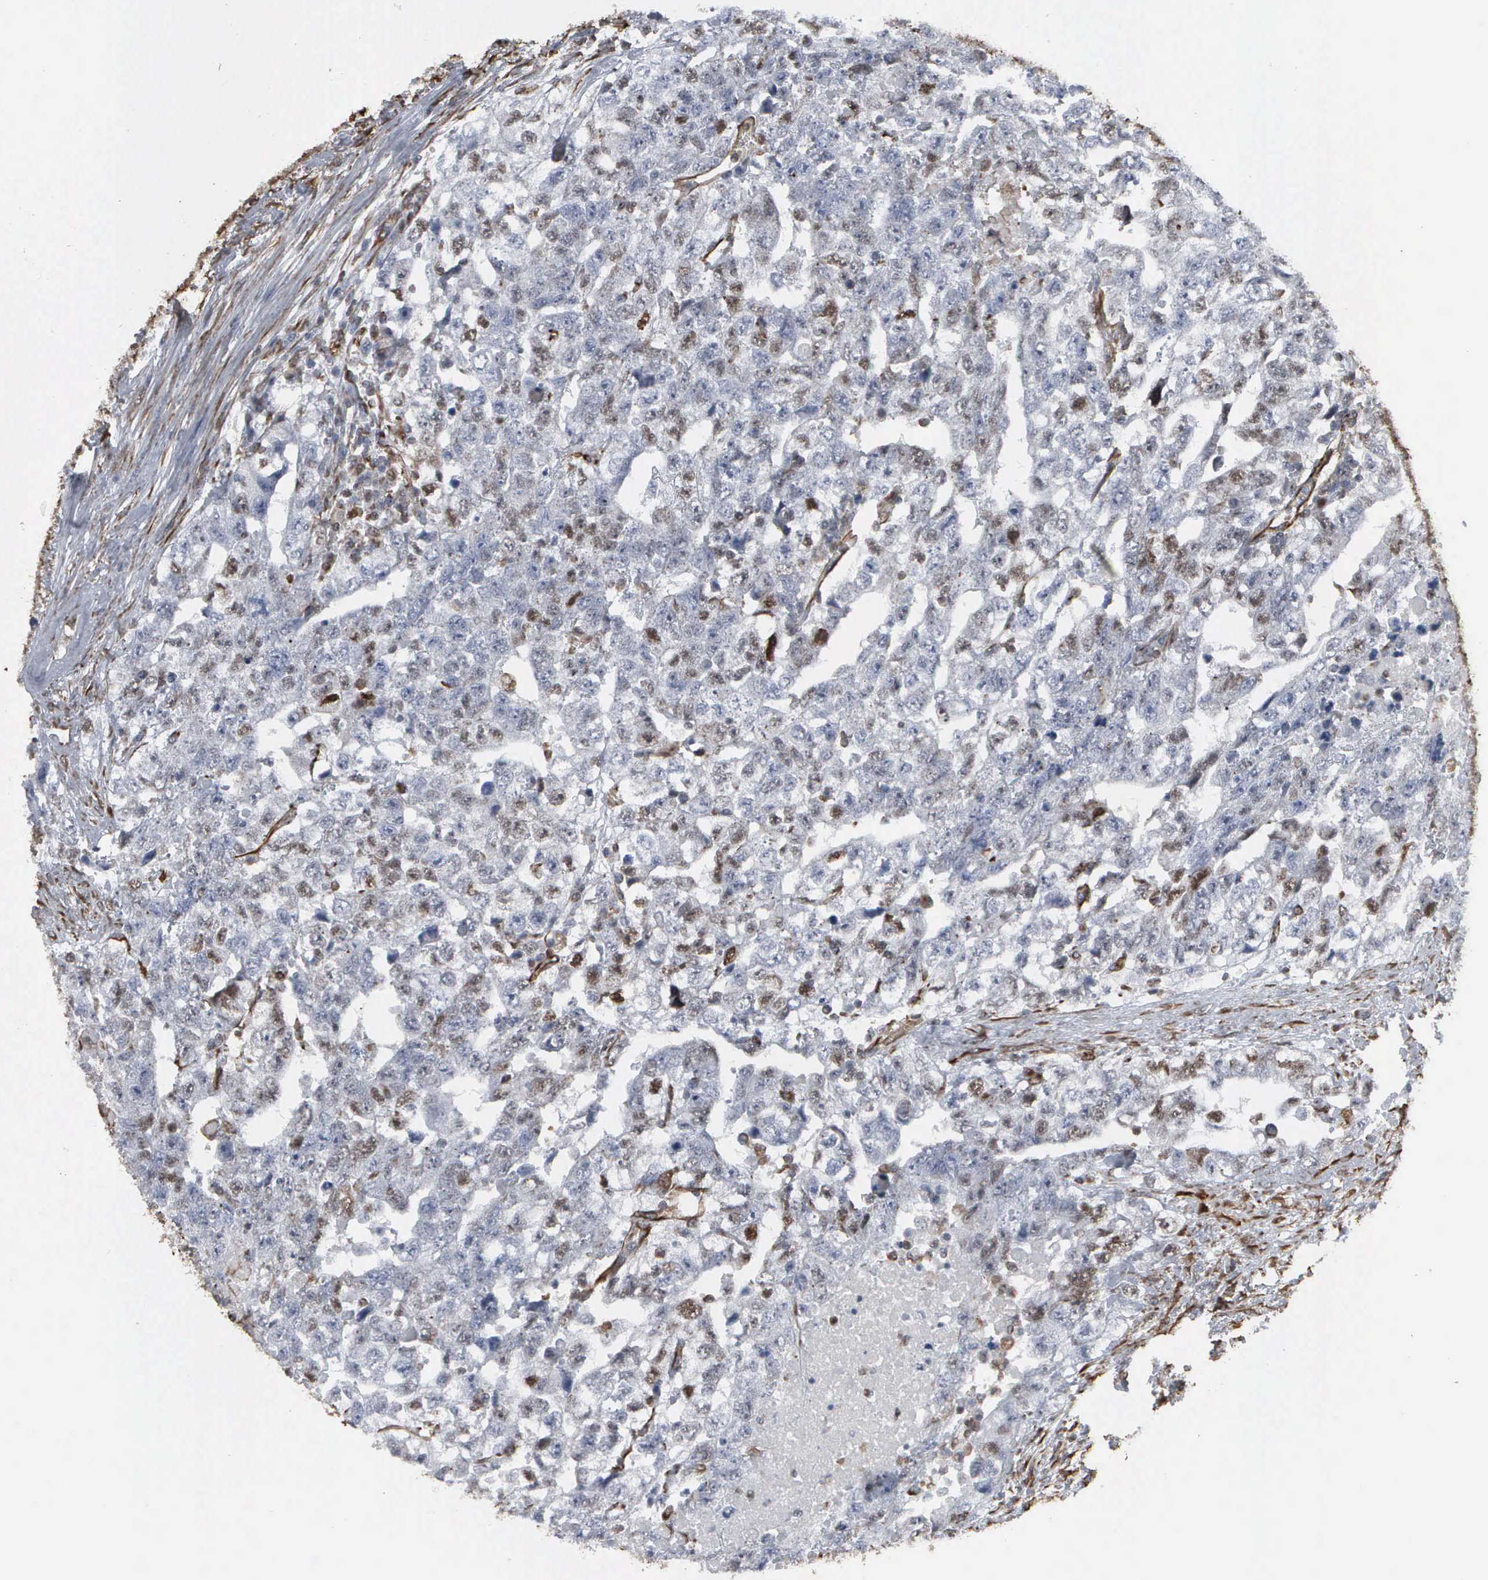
{"staining": {"intensity": "weak", "quantity": "<25%", "location": "nuclear"}, "tissue": "testis cancer", "cell_type": "Tumor cells", "image_type": "cancer", "snomed": [{"axis": "morphology", "description": "Carcinoma, Embryonal, NOS"}, {"axis": "topography", "description": "Testis"}], "caption": "Immunohistochemistry histopathology image of embryonal carcinoma (testis) stained for a protein (brown), which demonstrates no staining in tumor cells.", "gene": "CCNE1", "patient": {"sex": "male", "age": 36}}